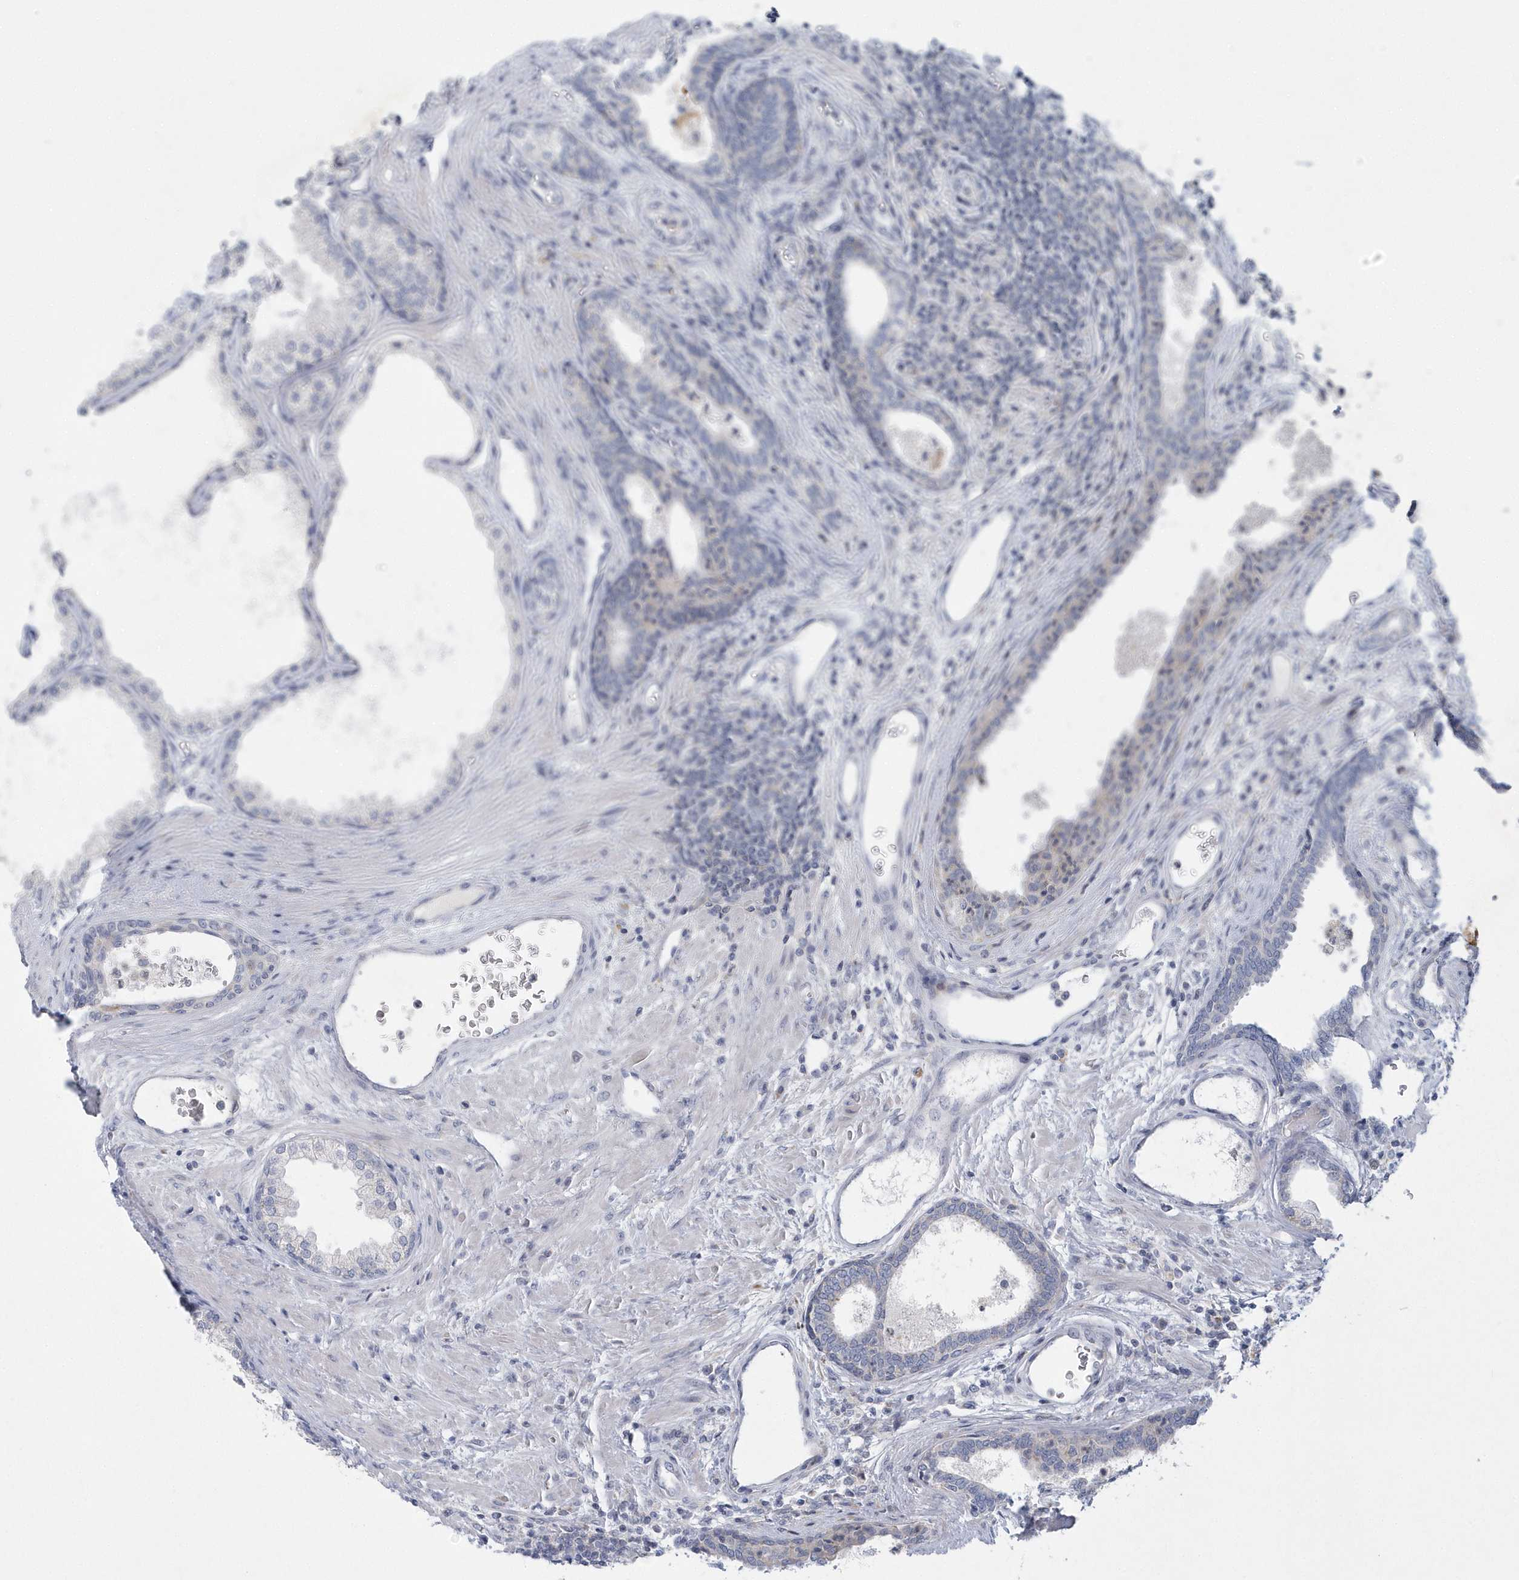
{"staining": {"intensity": "negative", "quantity": "none", "location": "none"}, "tissue": "prostate", "cell_type": "Glandular cells", "image_type": "normal", "snomed": [{"axis": "morphology", "description": "Normal tissue, NOS"}, {"axis": "topography", "description": "Prostate"}], "caption": "DAB (3,3'-diaminobenzidine) immunohistochemical staining of normal human prostate exhibits no significant positivity in glandular cells.", "gene": "NIPAL1", "patient": {"sex": "male", "age": 76}}